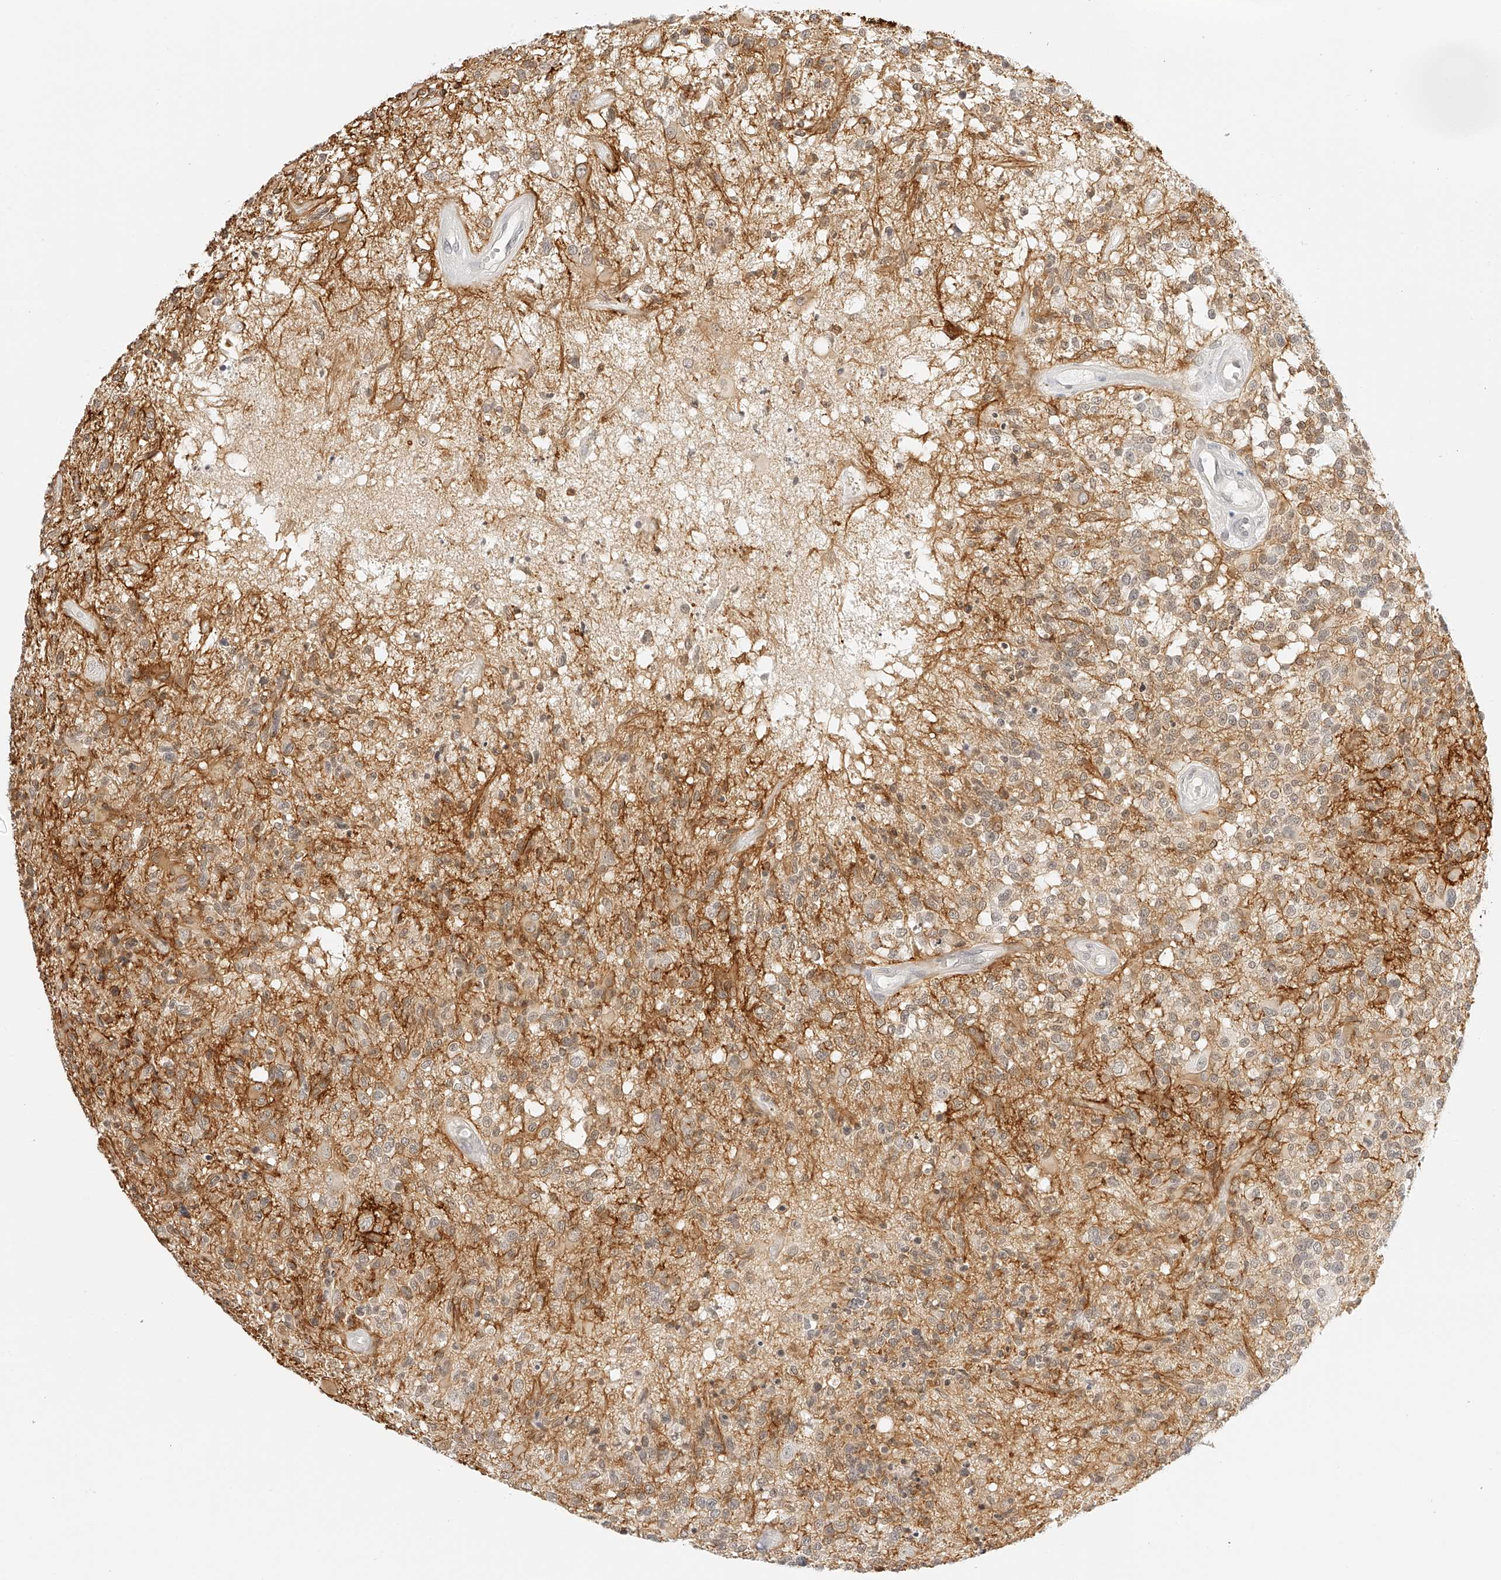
{"staining": {"intensity": "negative", "quantity": "none", "location": "none"}, "tissue": "glioma", "cell_type": "Tumor cells", "image_type": "cancer", "snomed": [{"axis": "morphology", "description": "Glioma, malignant, High grade"}, {"axis": "morphology", "description": "Glioblastoma, NOS"}, {"axis": "topography", "description": "Brain"}], "caption": "DAB (3,3'-diaminobenzidine) immunohistochemical staining of glioma shows no significant expression in tumor cells.", "gene": "ZFP69", "patient": {"sex": "male", "age": 60}}